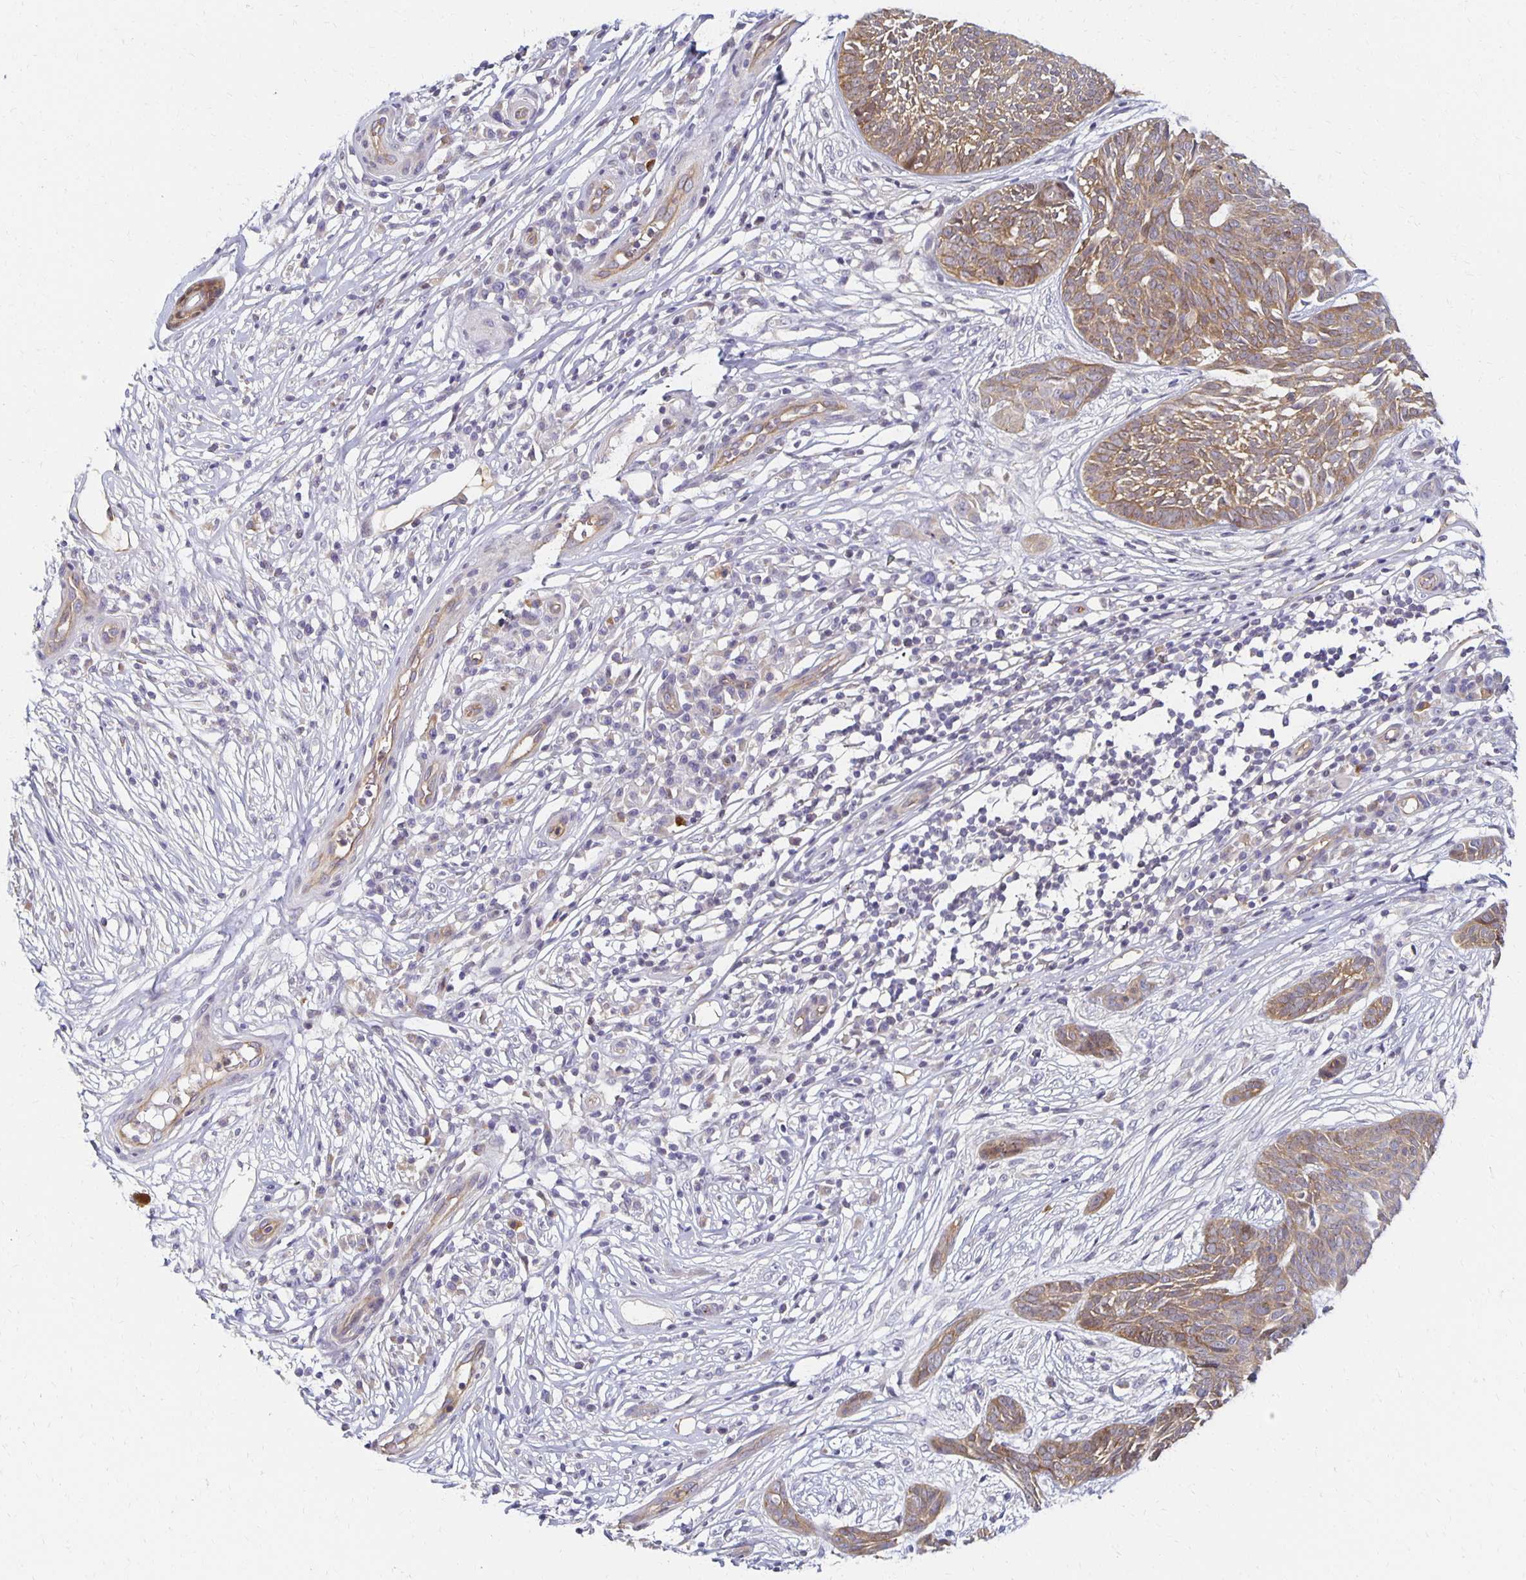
{"staining": {"intensity": "moderate", "quantity": "25%-75%", "location": "cytoplasmic/membranous"}, "tissue": "skin cancer", "cell_type": "Tumor cells", "image_type": "cancer", "snomed": [{"axis": "morphology", "description": "Basal cell carcinoma"}, {"axis": "topography", "description": "Skin"}, {"axis": "topography", "description": "Skin, foot"}], "caption": "Immunohistochemistry of skin cancer reveals medium levels of moderate cytoplasmic/membranous positivity in approximately 25%-75% of tumor cells.", "gene": "SORL1", "patient": {"sex": "female", "age": 86}}